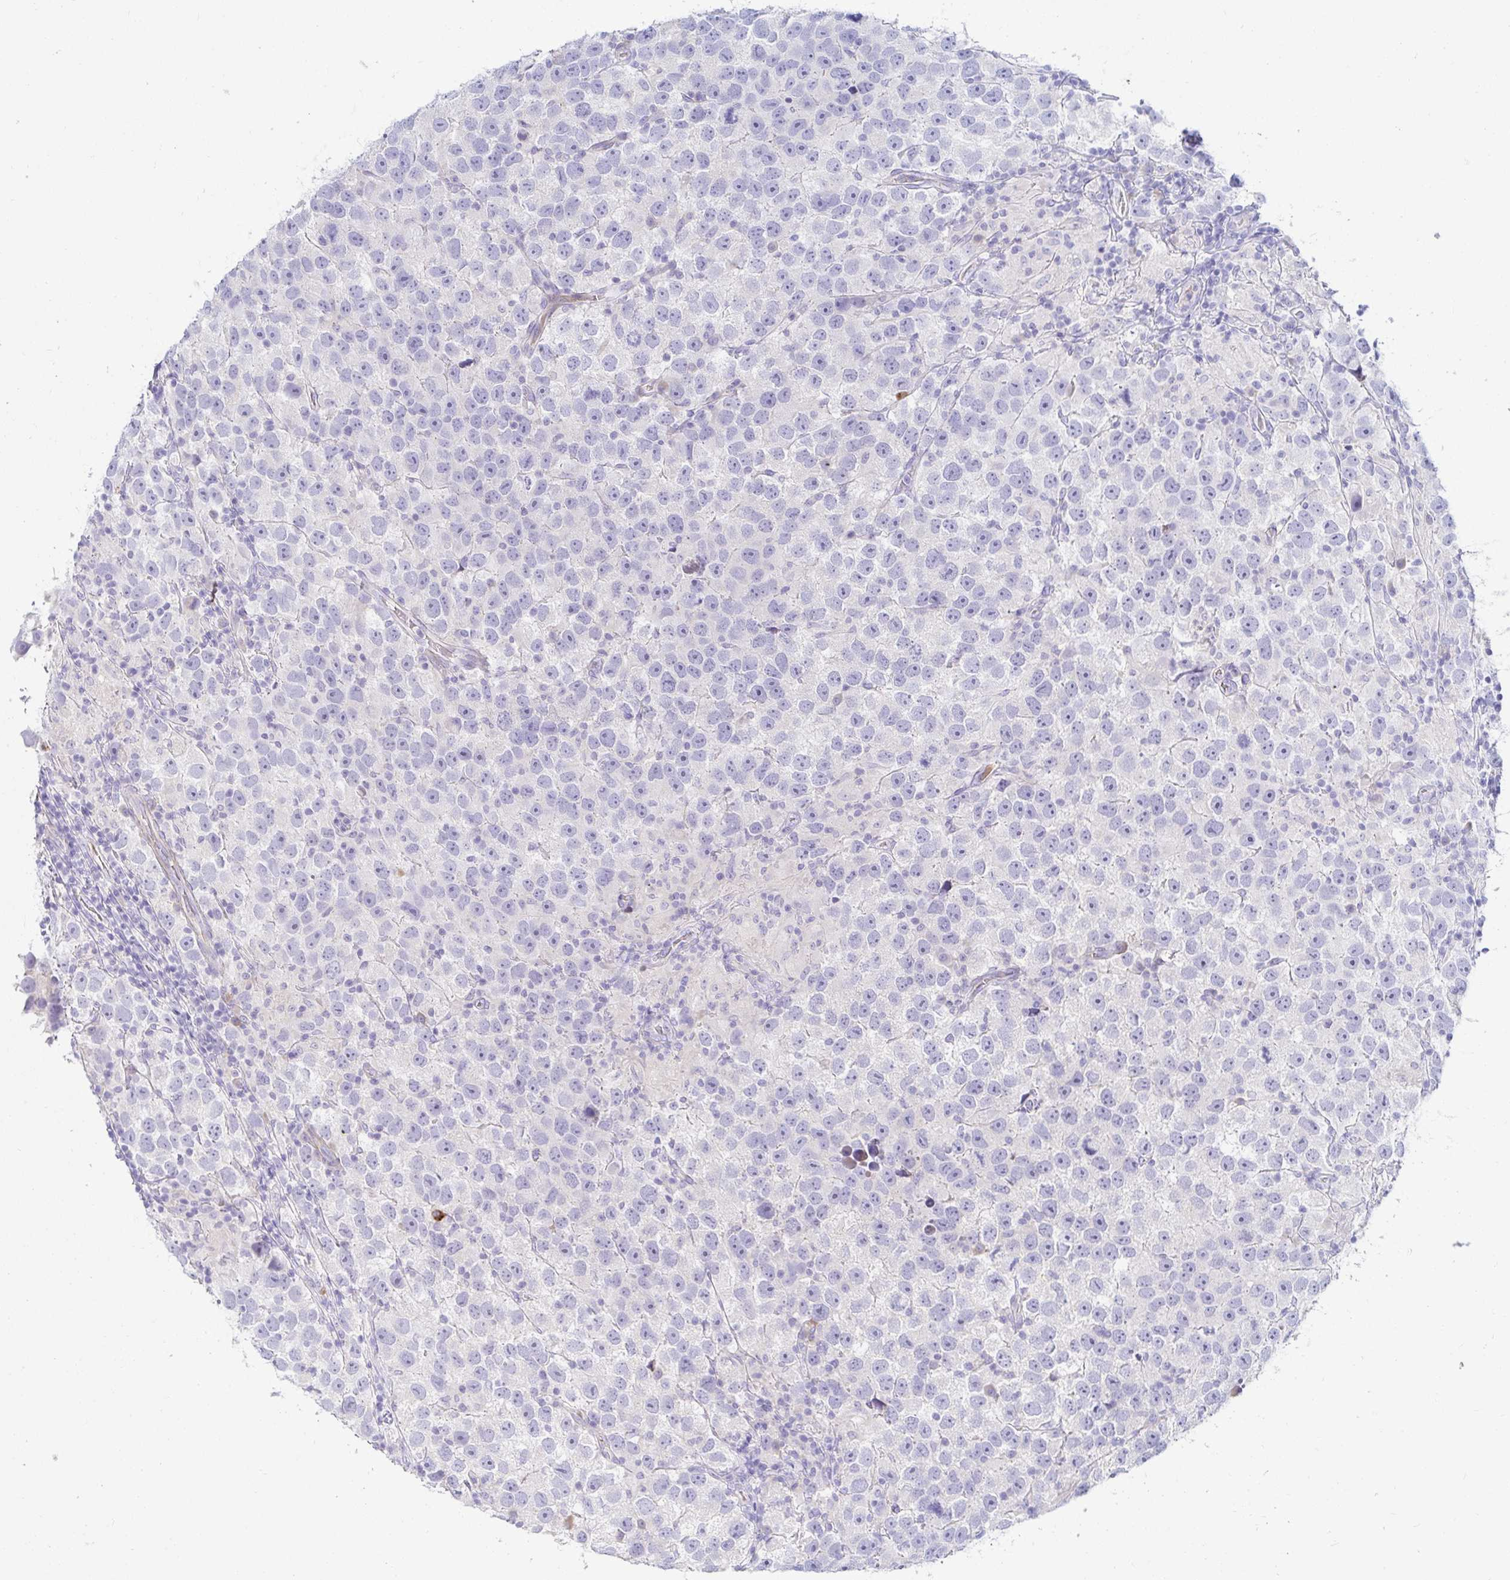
{"staining": {"intensity": "negative", "quantity": "none", "location": "none"}, "tissue": "testis cancer", "cell_type": "Tumor cells", "image_type": "cancer", "snomed": [{"axis": "morphology", "description": "Seminoma, NOS"}, {"axis": "topography", "description": "Testis"}], "caption": "Micrograph shows no protein expression in tumor cells of seminoma (testis) tissue.", "gene": "C4orf17", "patient": {"sex": "male", "age": 26}}